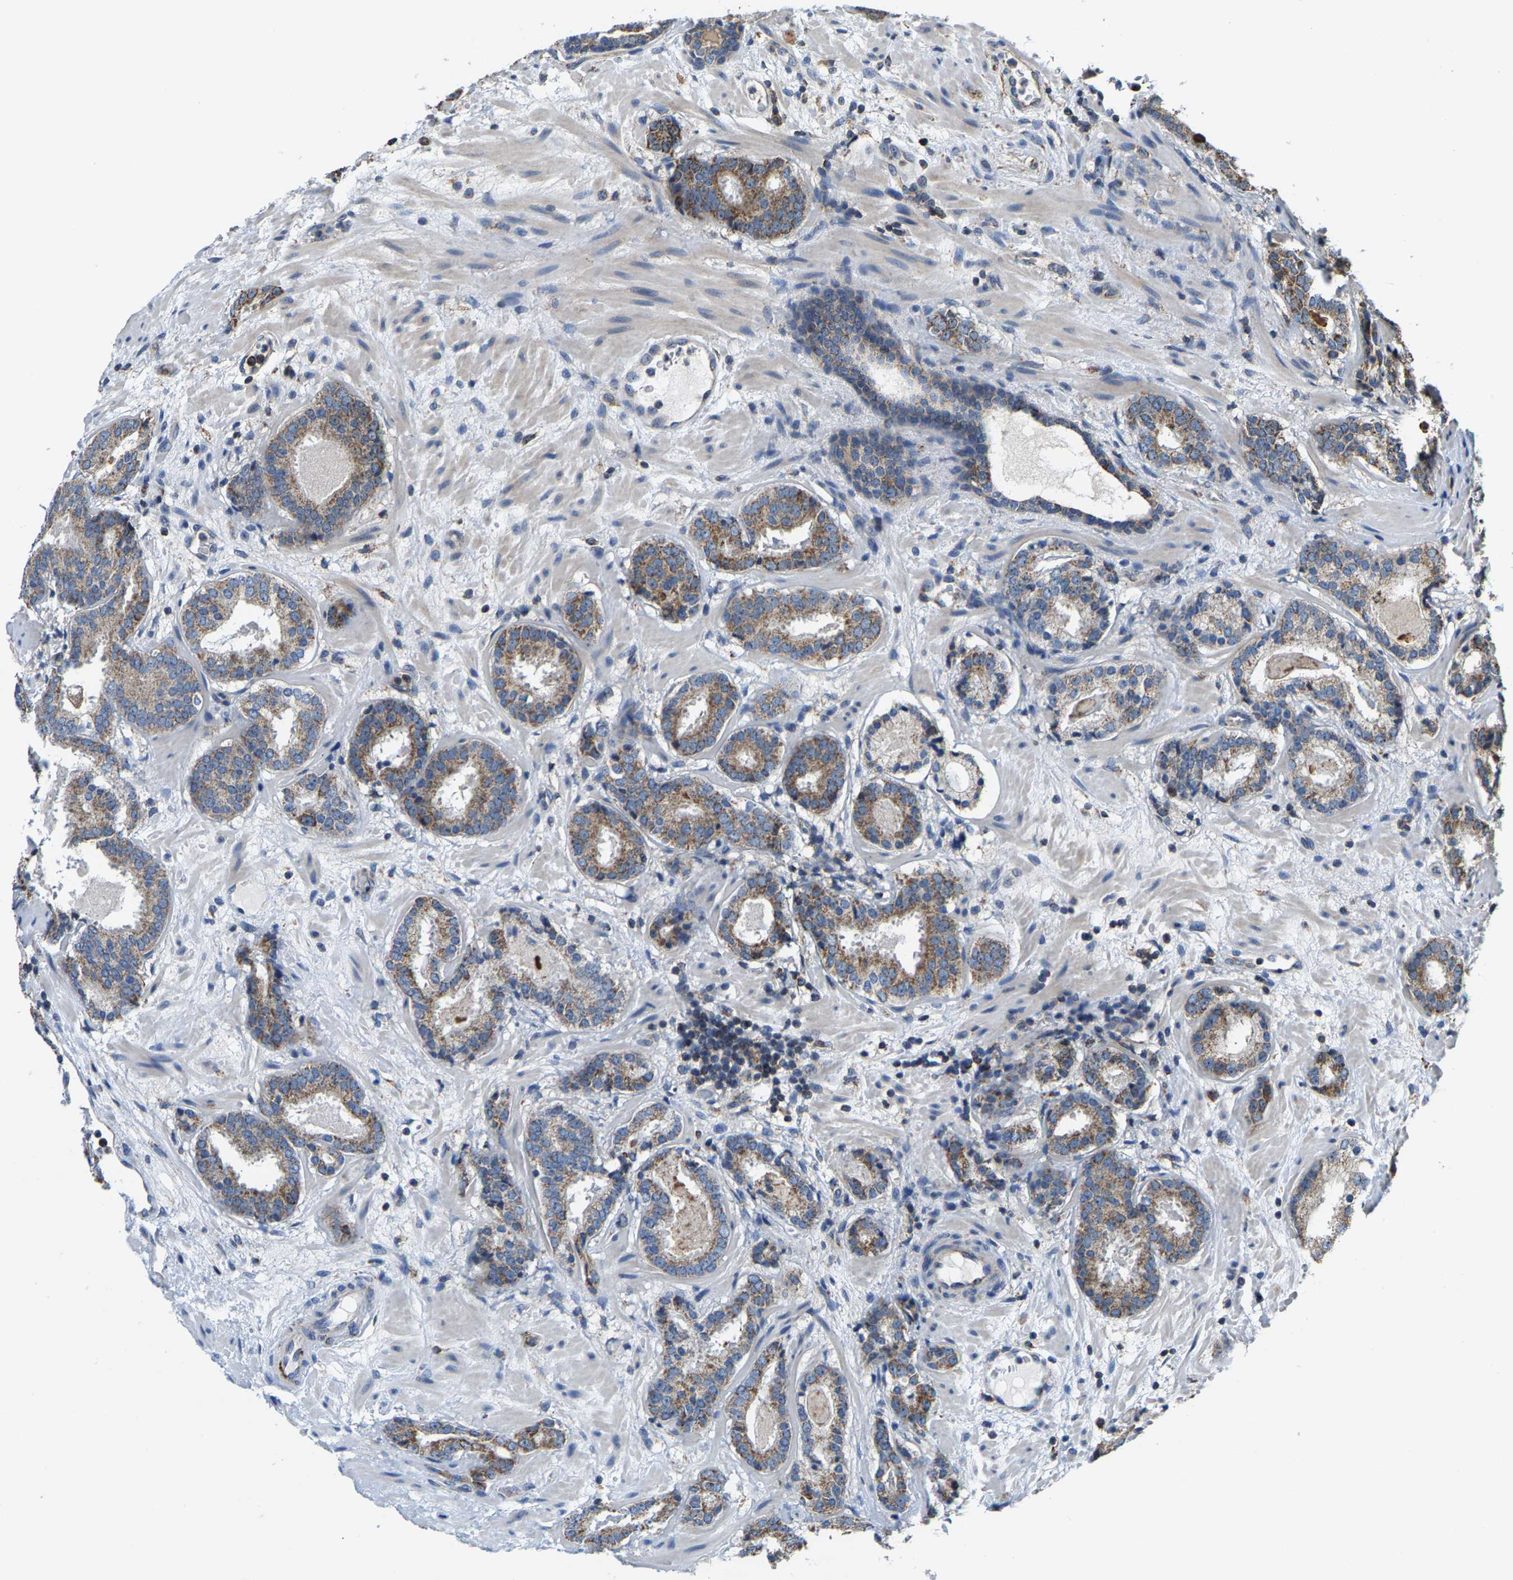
{"staining": {"intensity": "moderate", "quantity": ">75%", "location": "cytoplasmic/membranous"}, "tissue": "prostate cancer", "cell_type": "Tumor cells", "image_type": "cancer", "snomed": [{"axis": "morphology", "description": "Adenocarcinoma, Low grade"}, {"axis": "topography", "description": "Prostate"}], "caption": "Protein staining reveals moderate cytoplasmic/membranous staining in about >75% of tumor cells in prostate adenocarcinoma (low-grade).", "gene": "SHMT2", "patient": {"sex": "male", "age": 69}}